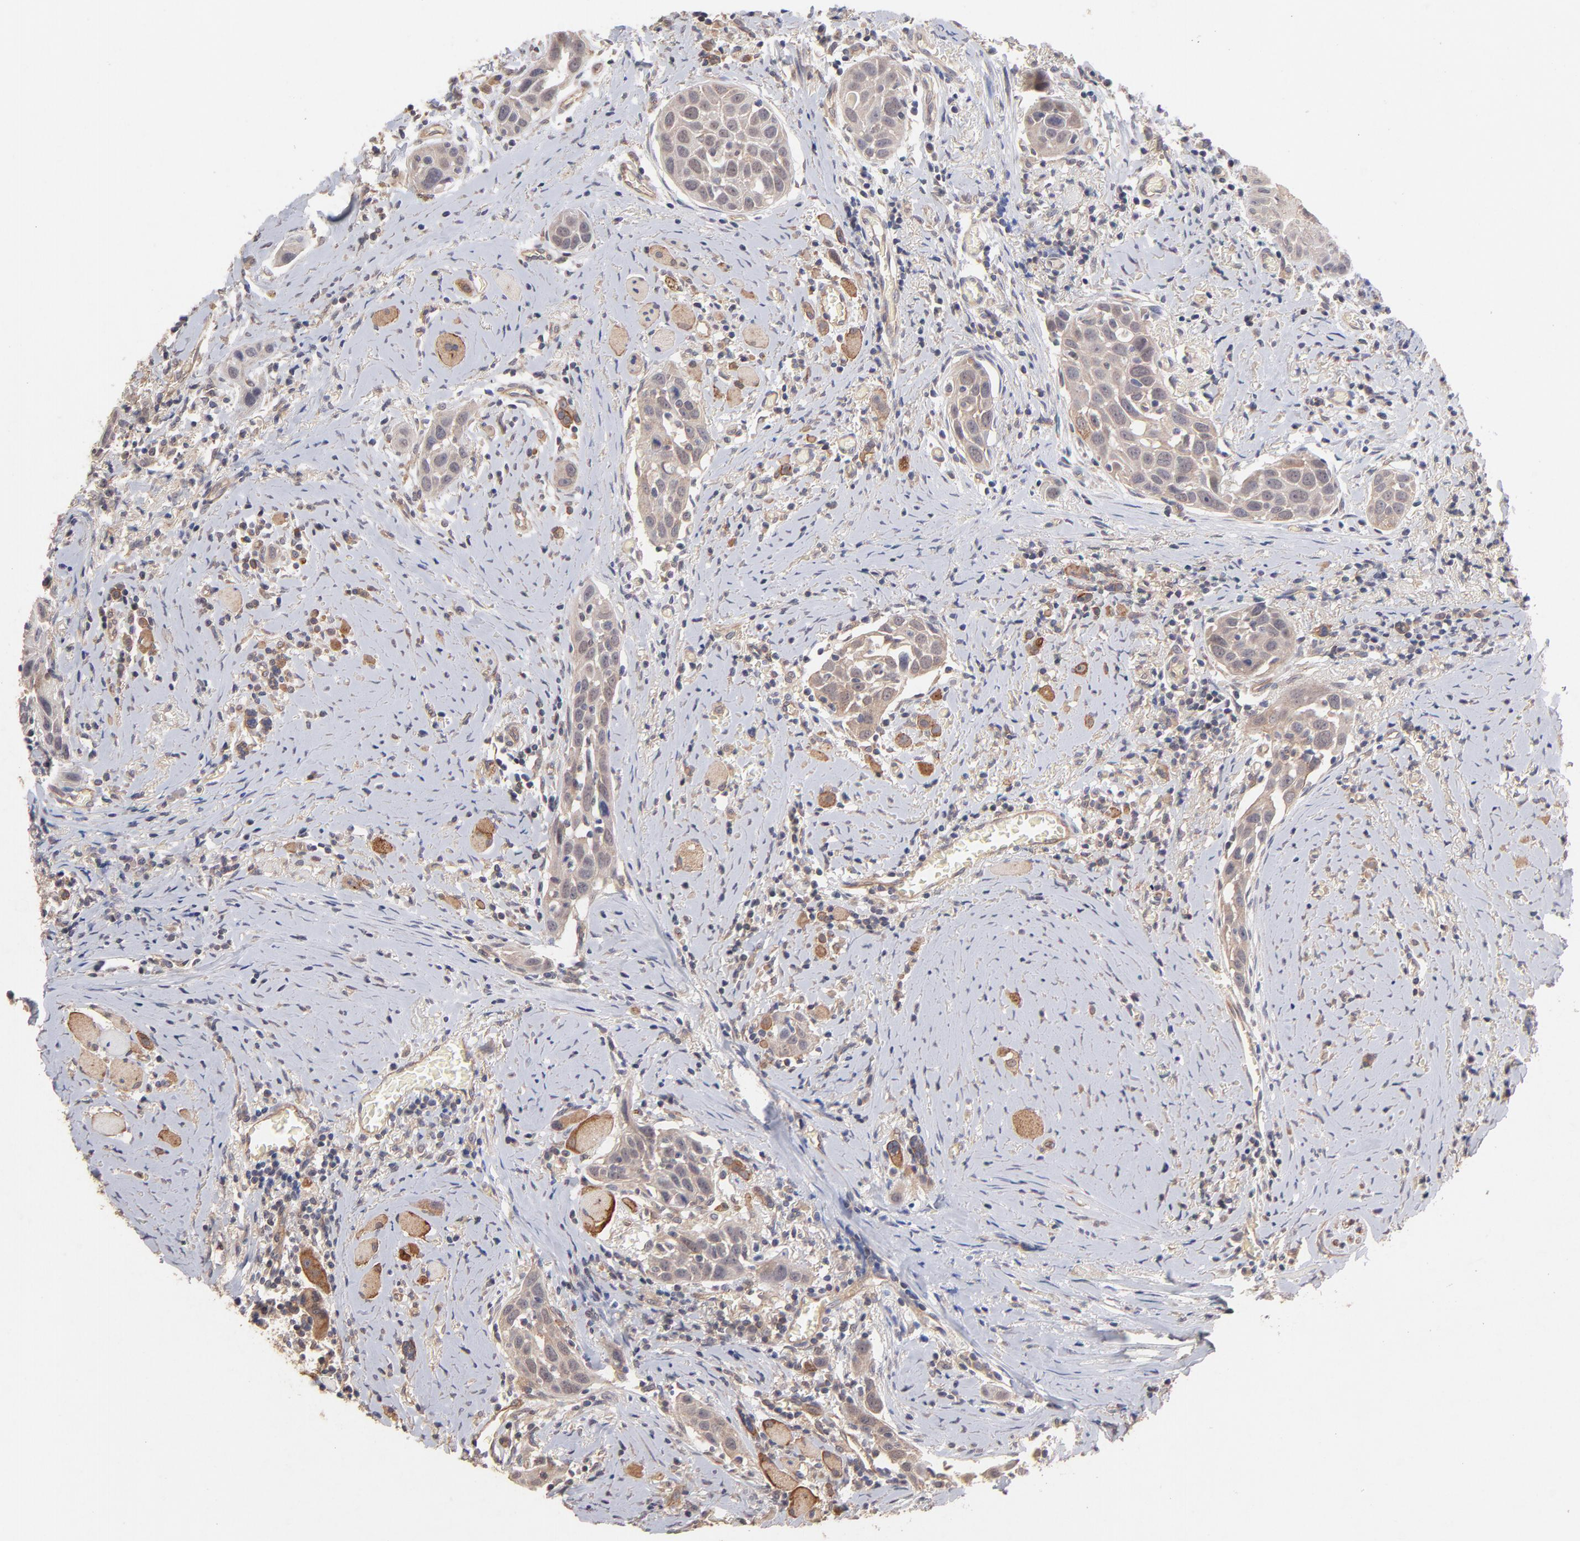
{"staining": {"intensity": "moderate", "quantity": ">75%", "location": "cytoplasmic/membranous"}, "tissue": "head and neck cancer", "cell_type": "Tumor cells", "image_type": "cancer", "snomed": [{"axis": "morphology", "description": "Squamous cell carcinoma, NOS"}, {"axis": "topography", "description": "Oral tissue"}, {"axis": "topography", "description": "Head-Neck"}], "caption": "Immunohistochemical staining of human head and neck cancer reveals medium levels of moderate cytoplasmic/membranous protein positivity in approximately >75% of tumor cells. Nuclei are stained in blue.", "gene": "STAP2", "patient": {"sex": "female", "age": 50}}